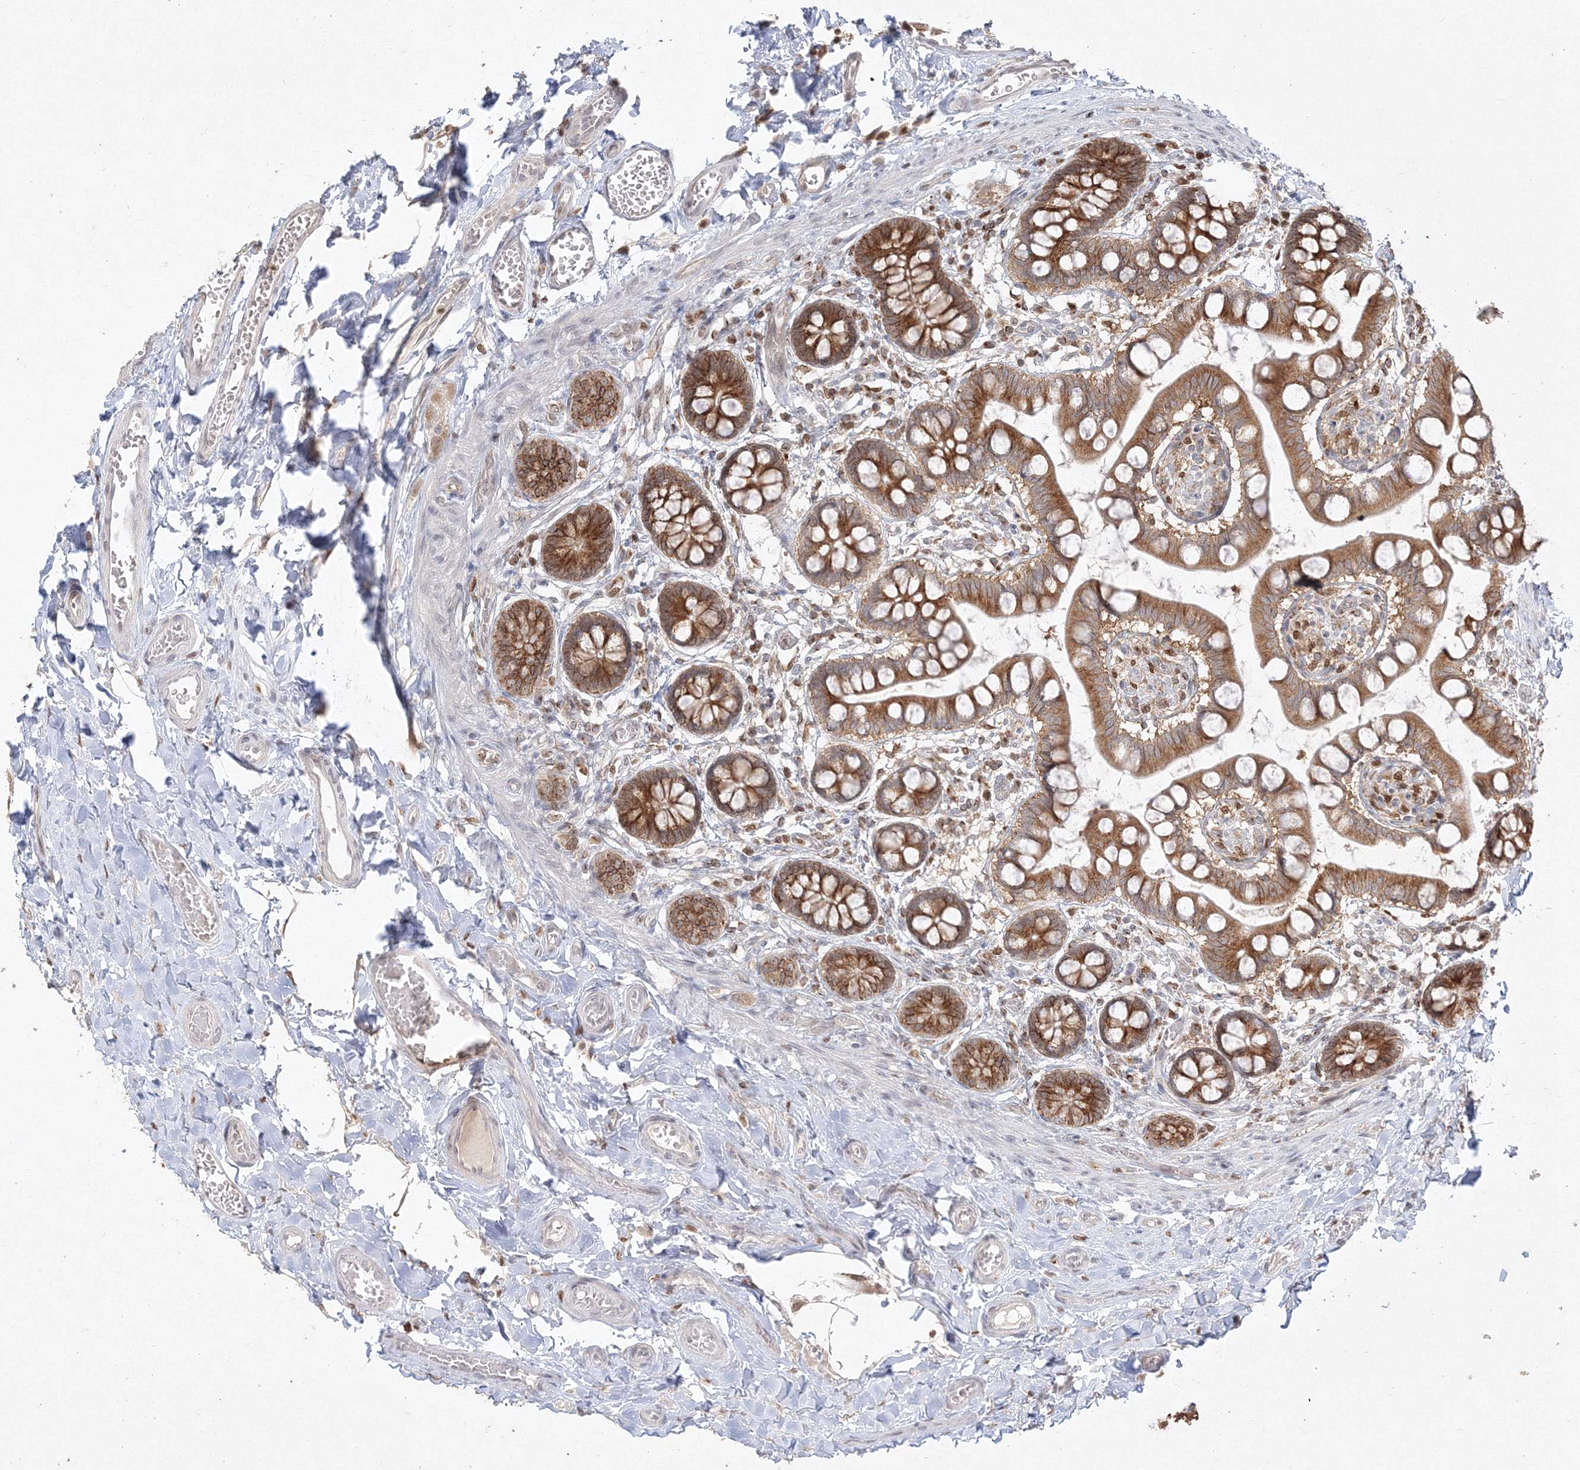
{"staining": {"intensity": "moderate", "quantity": ">75%", "location": "cytoplasmic/membranous"}, "tissue": "small intestine", "cell_type": "Glandular cells", "image_type": "normal", "snomed": [{"axis": "morphology", "description": "Normal tissue, NOS"}, {"axis": "topography", "description": "Small intestine"}], "caption": "IHC of normal human small intestine displays medium levels of moderate cytoplasmic/membranous staining in approximately >75% of glandular cells.", "gene": "TMEM50B", "patient": {"sex": "male", "age": 52}}